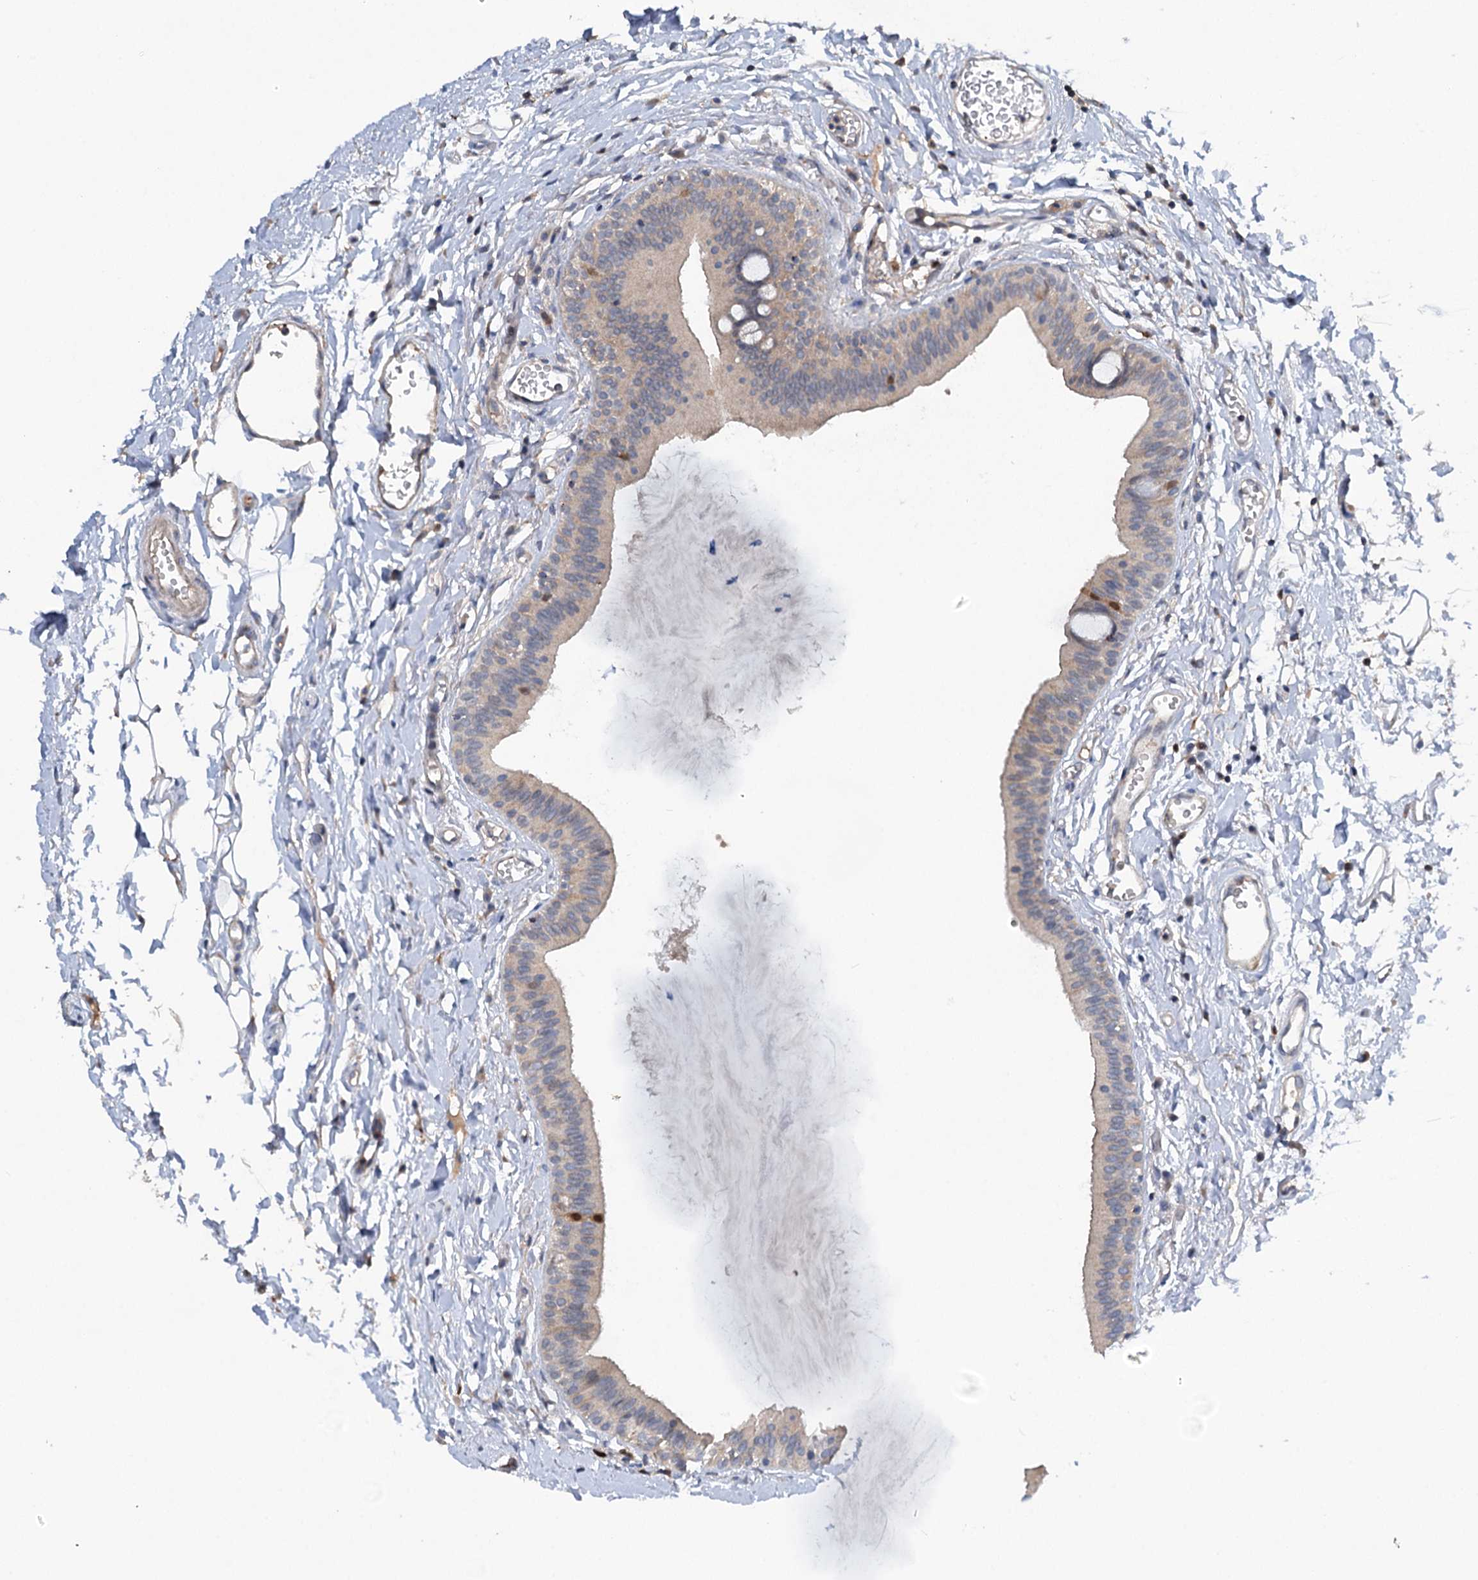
{"staining": {"intensity": "negative", "quantity": "none", "location": "none"}, "tissue": "oral mucosa", "cell_type": "Squamous epithelial cells", "image_type": "normal", "snomed": [{"axis": "morphology", "description": "Normal tissue, NOS"}, {"axis": "topography", "description": "Skeletal muscle"}, {"axis": "topography", "description": "Oral tissue"}, {"axis": "topography", "description": "Salivary gland"}, {"axis": "topography", "description": "Peripheral nerve tissue"}], "caption": "Immunohistochemistry micrograph of benign oral mucosa stained for a protein (brown), which reveals no staining in squamous epithelial cells.", "gene": "NCAPD2", "patient": {"sex": "male", "age": 54}}